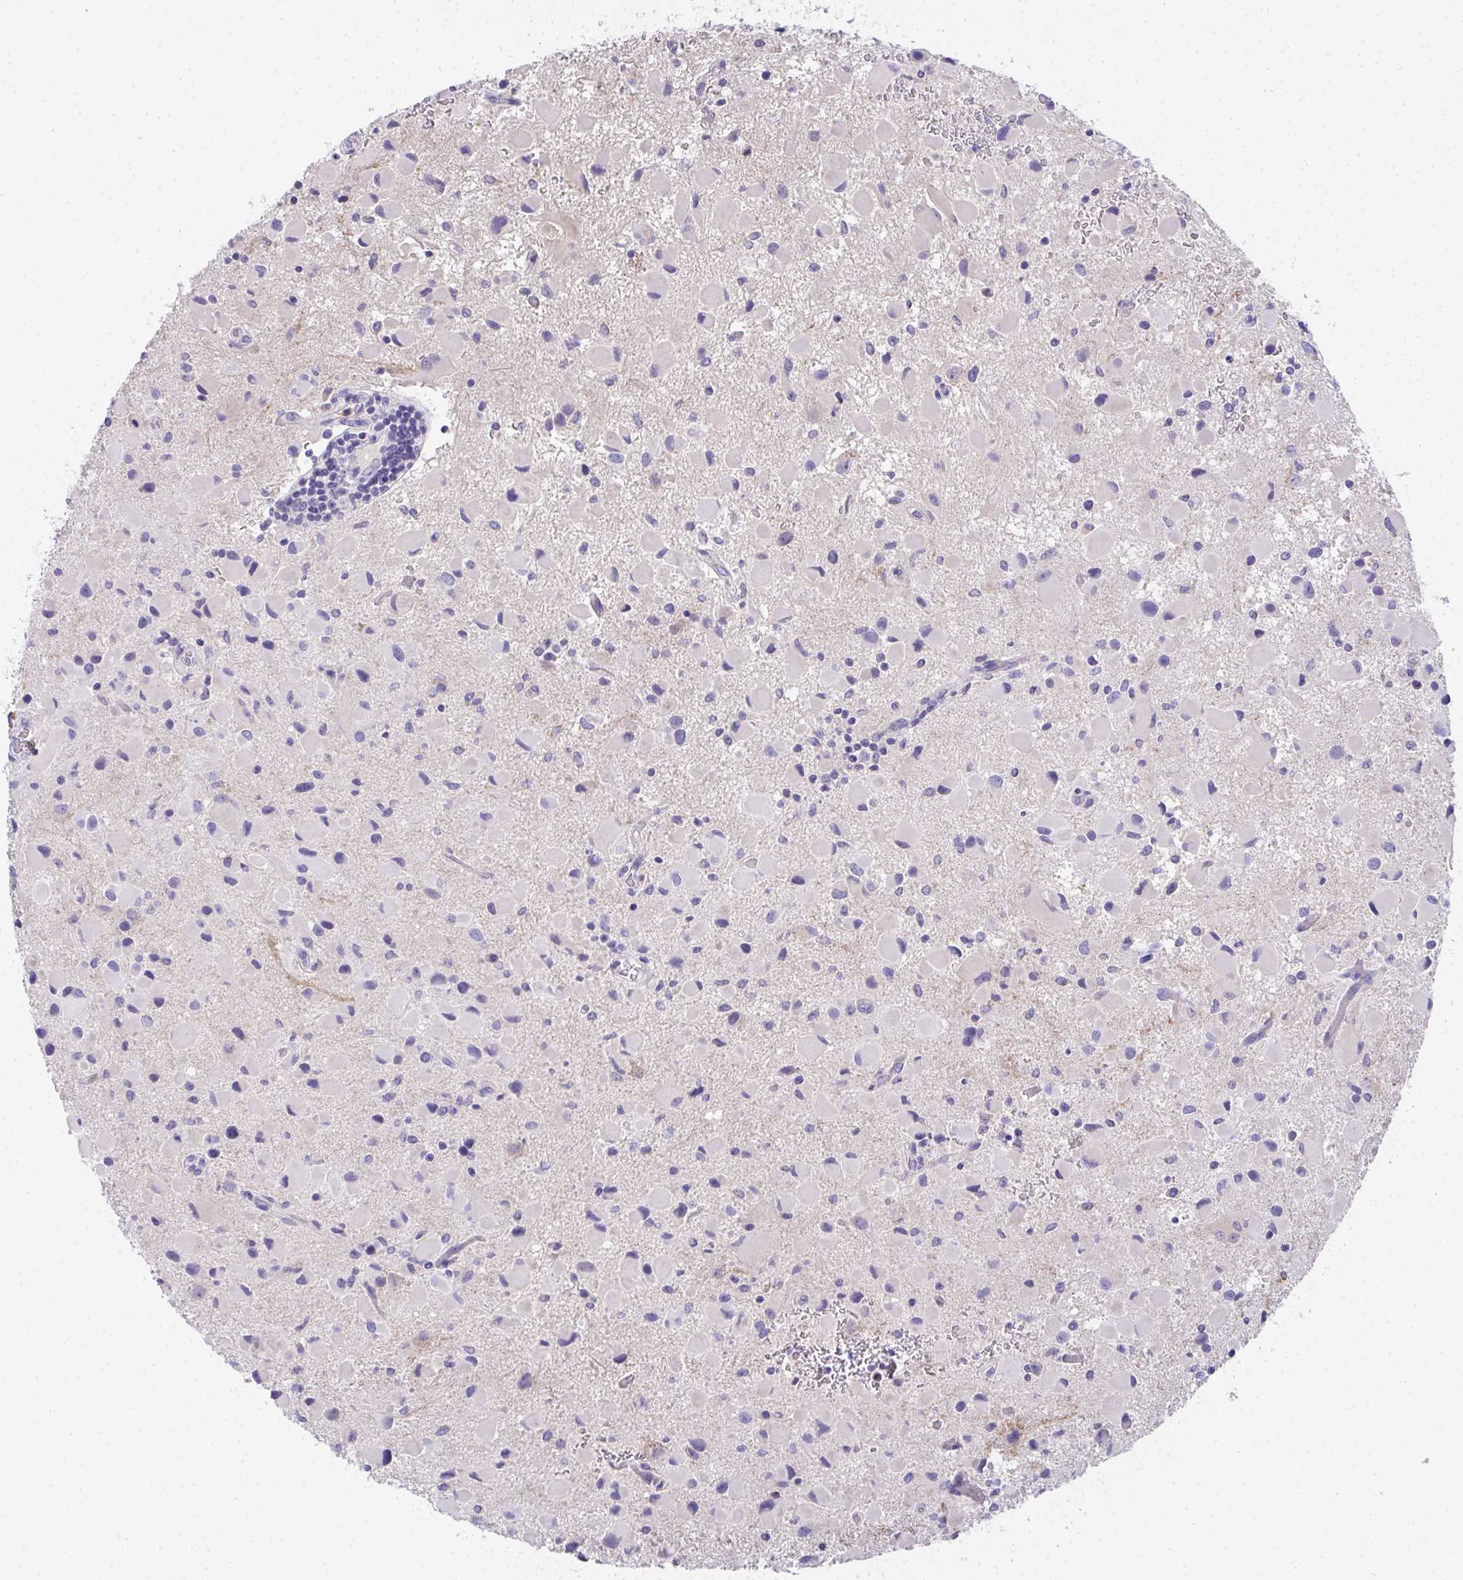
{"staining": {"intensity": "negative", "quantity": "none", "location": "none"}, "tissue": "glioma", "cell_type": "Tumor cells", "image_type": "cancer", "snomed": [{"axis": "morphology", "description": "Glioma, malignant, Low grade"}, {"axis": "topography", "description": "Brain"}], "caption": "Glioma was stained to show a protein in brown. There is no significant expression in tumor cells.", "gene": "COA5", "patient": {"sex": "female", "age": 32}}